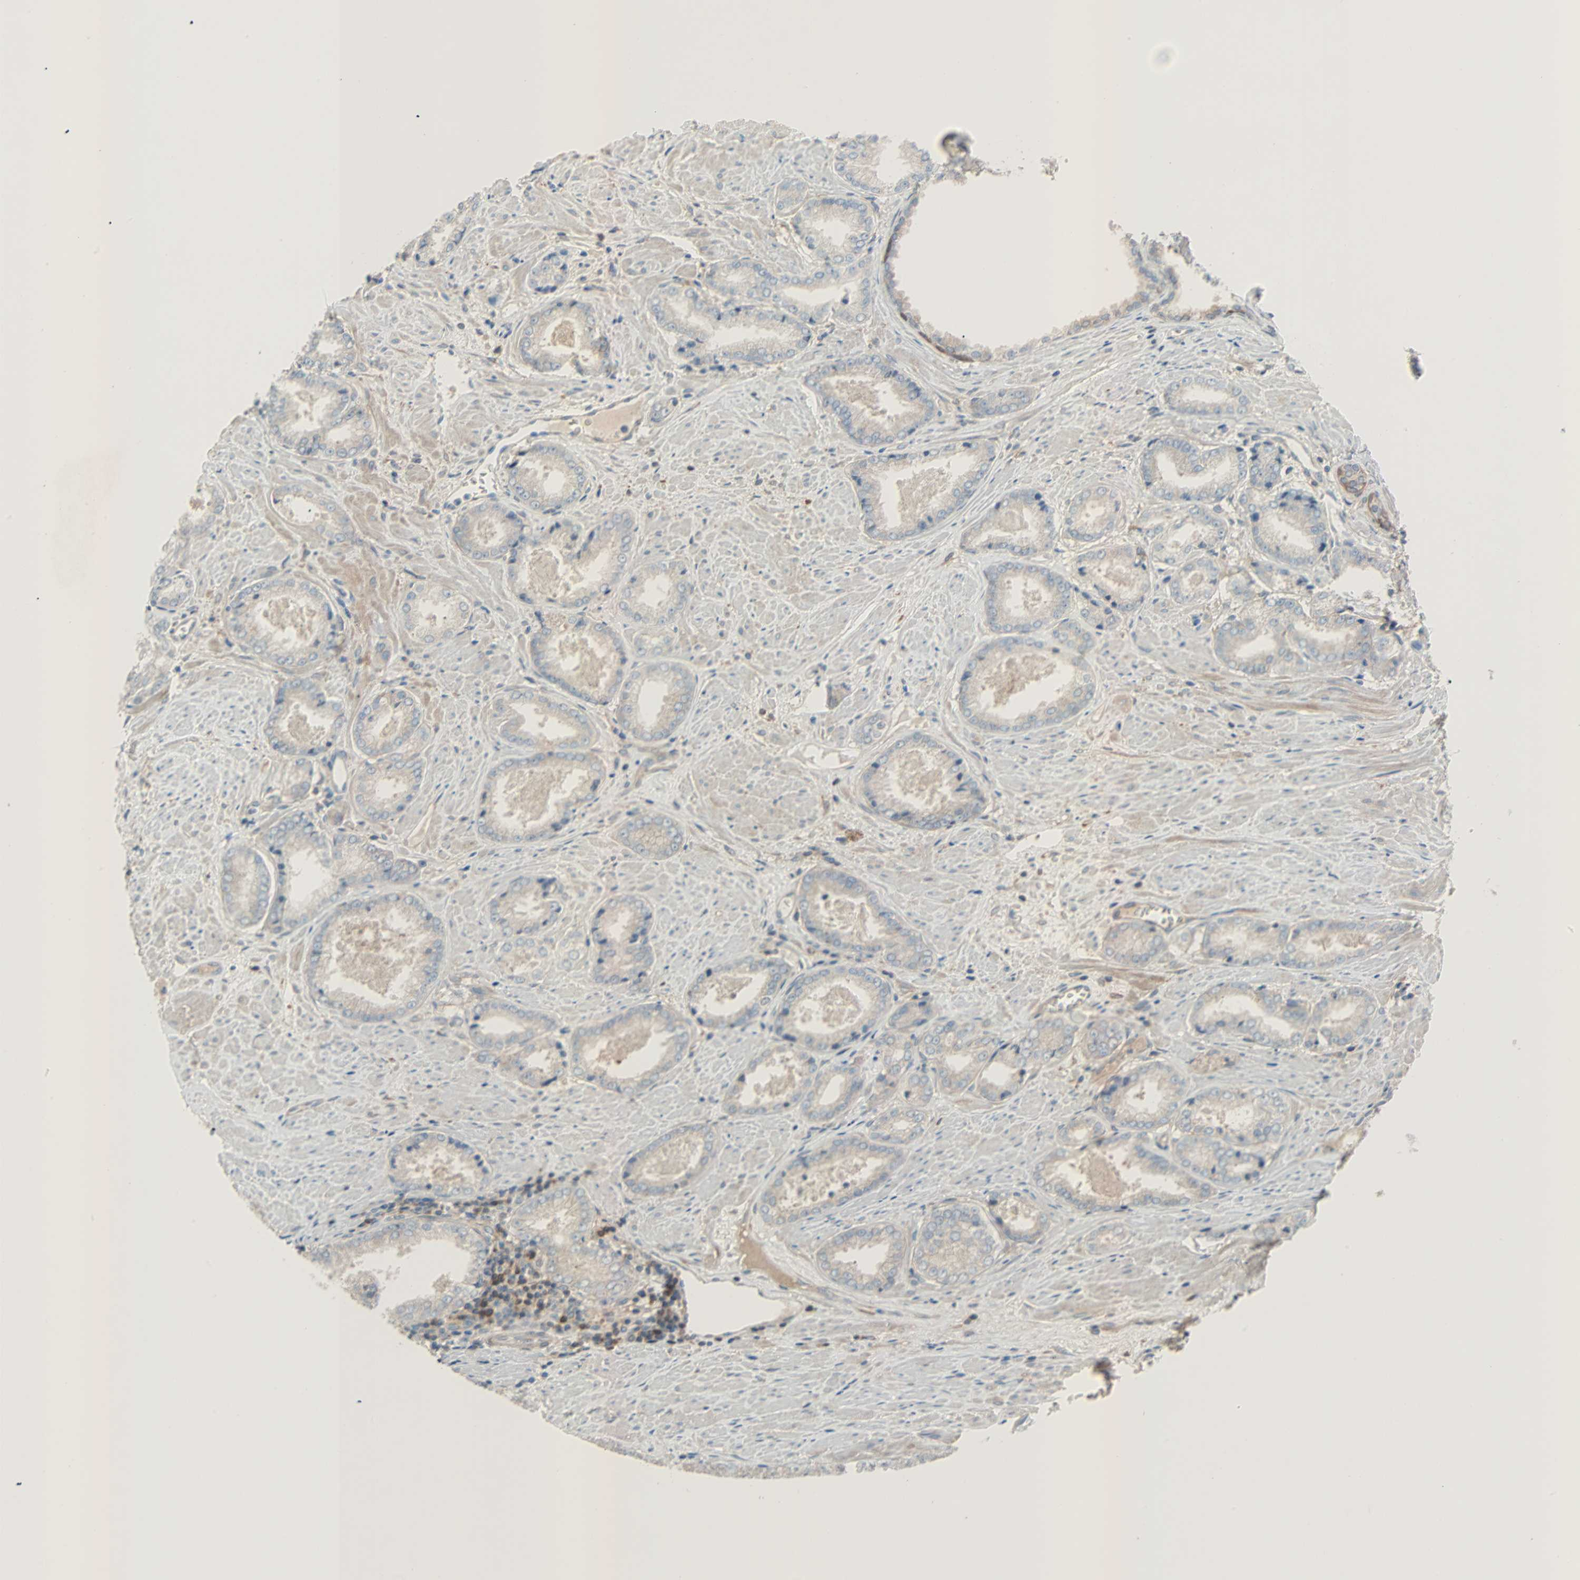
{"staining": {"intensity": "weak", "quantity": "<25%", "location": "cytoplasmic/membranous"}, "tissue": "prostate cancer", "cell_type": "Tumor cells", "image_type": "cancer", "snomed": [{"axis": "morphology", "description": "Adenocarcinoma, Low grade"}, {"axis": "topography", "description": "Prostate"}], "caption": "DAB immunohistochemical staining of prostate cancer shows no significant positivity in tumor cells.", "gene": "TNFRSF12A", "patient": {"sex": "male", "age": 64}}